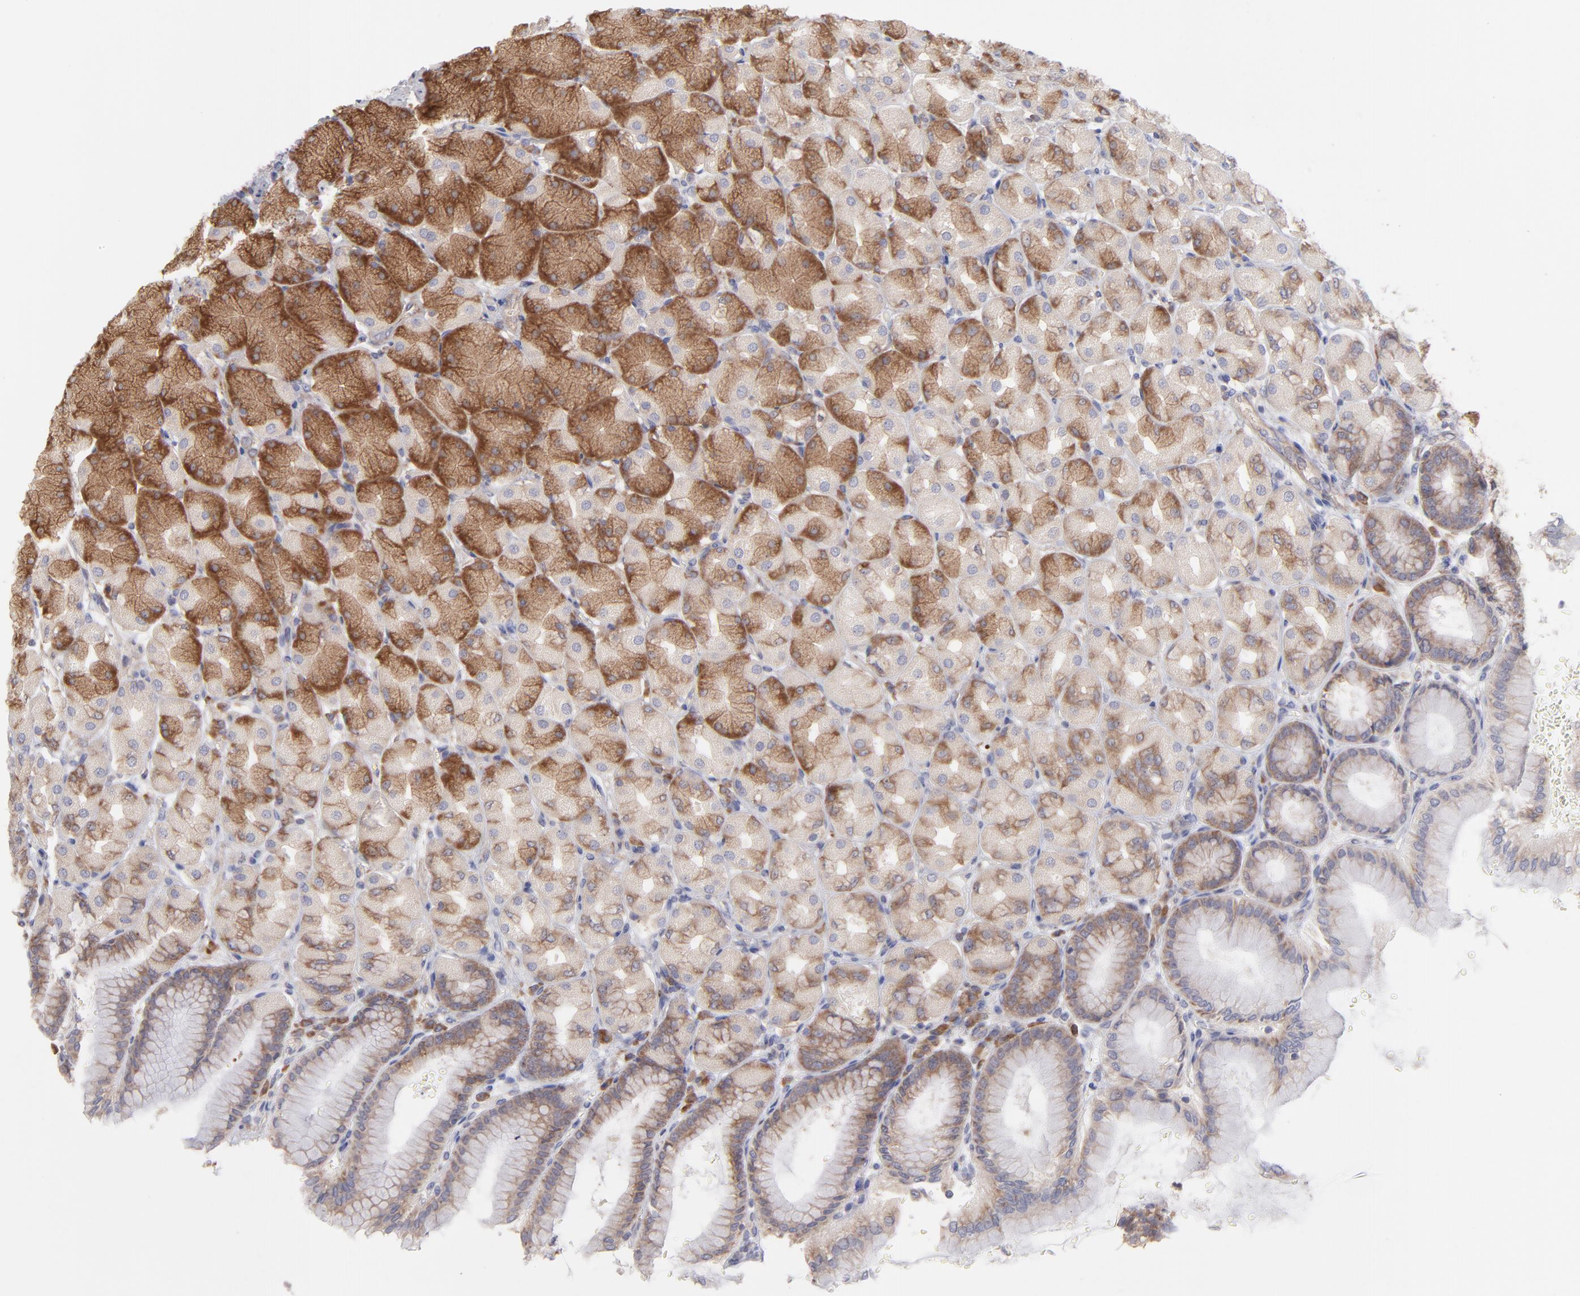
{"staining": {"intensity": "moderate", "quantity": "25%-75%", "location": "cytoplasmic/membranous"}, "tissue": "stomach", "cell_type": "Glandular cells", "image_type": "normal", "snomed": [{"axis": "morphology", "description": "Normal tissue, NOS"}, {"axis": "topography", "description": "Stomach, upper"}], "caption": "A histopathology image showing moderate cytoplasmic/membranous positivity in approximately 25%-75% of glandular cells in unremarkable stomach, as visualized by brown immunohistochemical staining.", "gene": "RPLP0", "patient": {"sex": "female", "age": 56}}